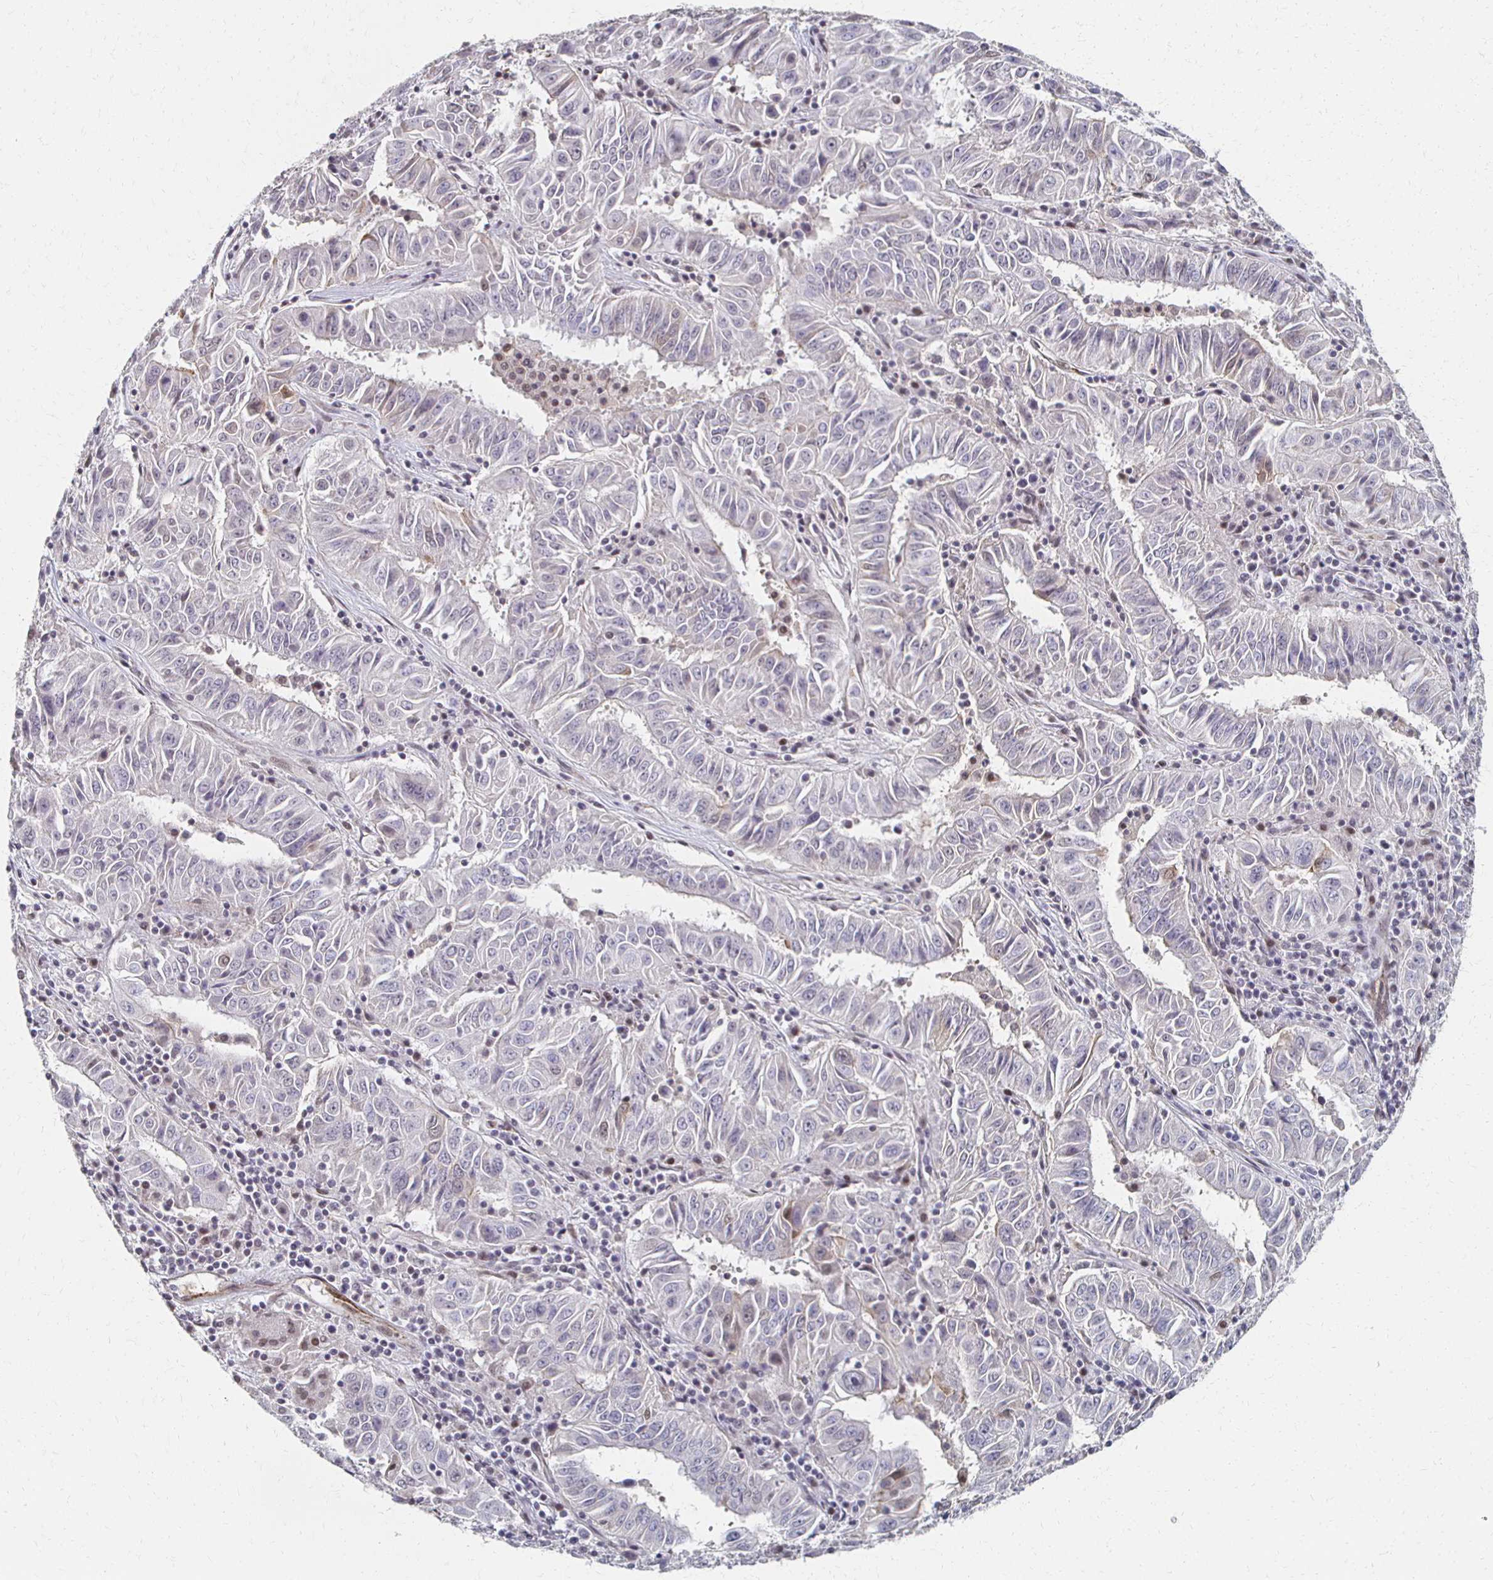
{"staining": {"intensity": "weak", "quantity": "<25%", "location": "cytoplasmic/membranous"}, "tissue": "pancreatic cancer", "cell_type": "Tumor cells", "image_type": "cancer", "snomed": [{"axis": "morphology", "description": "Adenocarcinoma, NOS"}, {"axis": "topography", "description": "Pancreas"}], "caption": "Immunohistochemistry of human pancreatic adenocarcinoma exhibits no positivity in tumor cells. The staining is performed using DAB (3,3'-diaminobenzidine) brown chromogen with nuclei counter-stained in using hematoxylin.", "gene": "DAB1", "patient": {"sex": "male", "age": 63}}